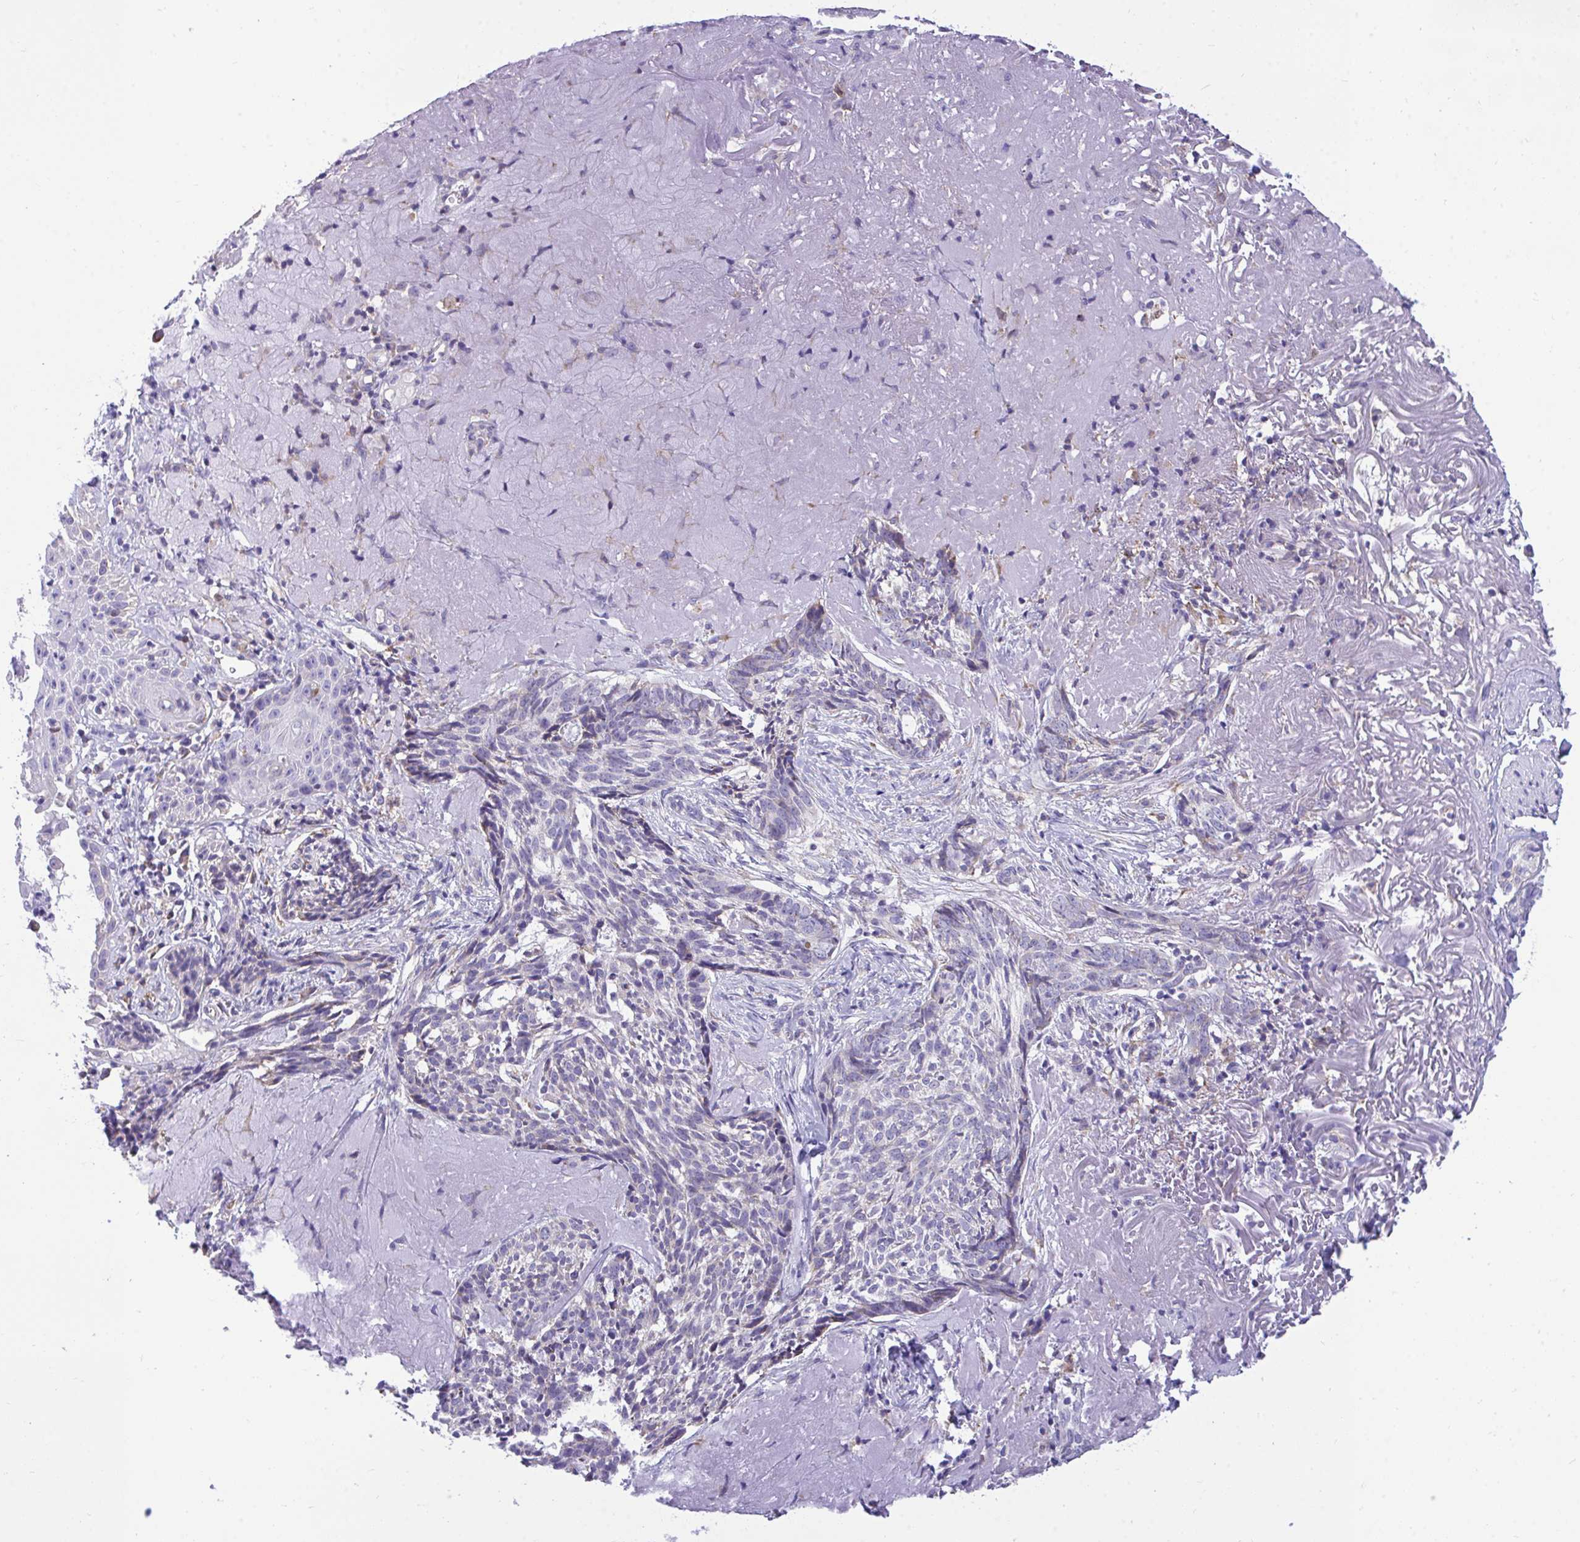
{"staining": {"intensity": "negative", "quantity": "none", "location": "none"}, "tissue": "skin cancer", "cell_type": "Tumor cells", "image_type": "cancer", "snomed": [{"axis": "morphology", "description": "Basal cell carcinoma"}, {"axis": "topography", "description": "Skin"}, {"axis": "topography", "description": "Skin of face"}], "caption": "An immunohistochemistry (IHC) photomicrograph of basal cell carcinoma (skin) is shown. There is no staining in tumor cells of basal cell carcinoma (skin).", "gene": "PIGK", "patient": {"sex": "female", "age": 95}}